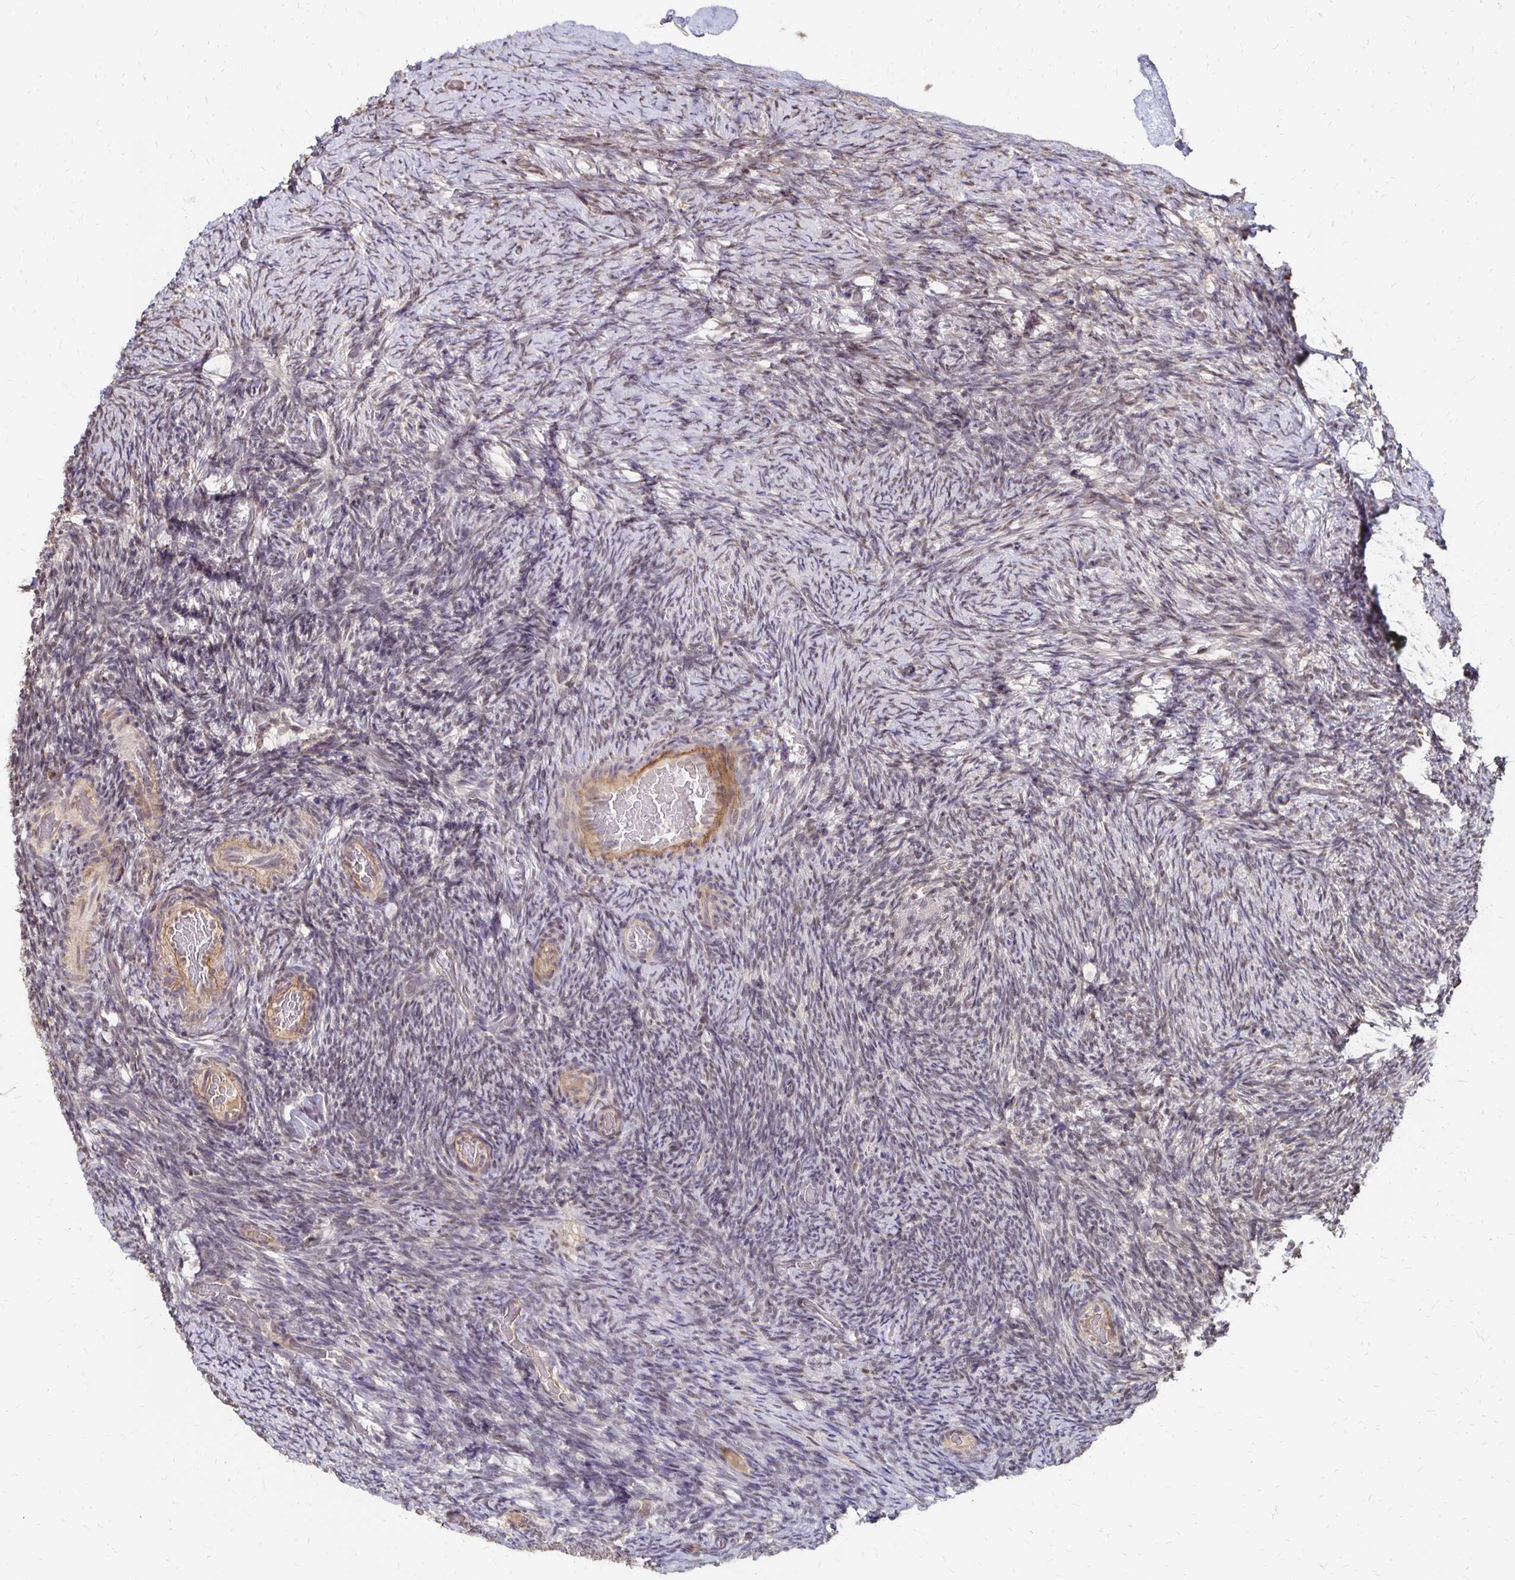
{"staining": {"intensity": "weak", "quantity": "25%-75%", "location": "nuclear"}, "tissue": "ovary", "cell_type": "Ovarian stroma cells", "image_type": "normal", "snomed": [{"axis": "morphology", "description": "Normal tissue, NOS"}, {"axis": "topography", "description": "Ovary"}], "caption": "An image showing weak nuclear positivity in approximately 25%-75% of ovarian stroma cells in benign ovary, as visualized by brown immunohistochemical staining.", "gene": "CLASRP", "patient": {"sex": "female", "age": 34}}